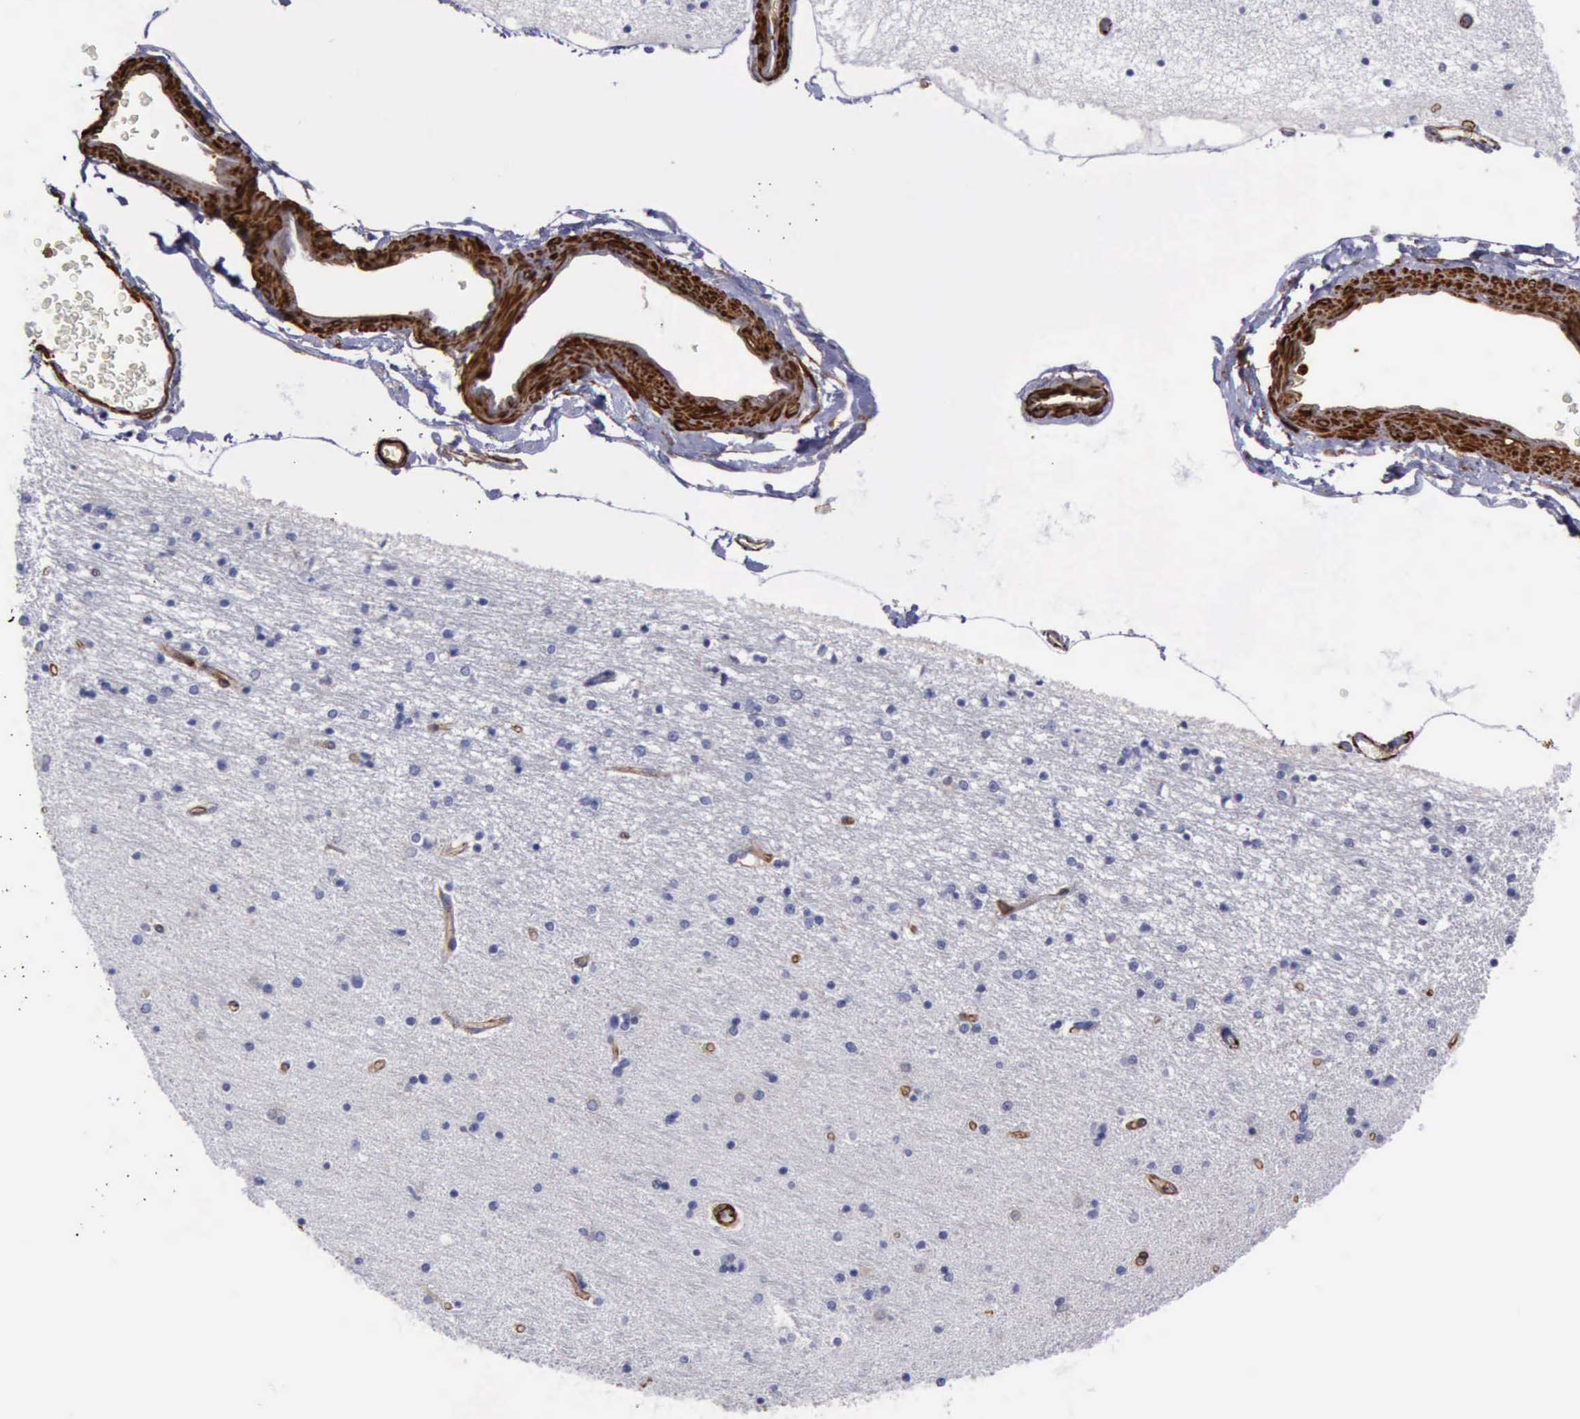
{"staining": {"intensity": "negative", "quantity": "none", "location": "none"}, "tissue": "hippocampus", "cell_type": "Glial cells", "image_type": "normal", "snomed": [{"axis": "morphology", "description": "Normal tissue, NOS"}, {"axis": "topography", "description": "Hippocampus"}], "caption": "High magnification brightfield microscopy of unremarkable hippocampus stained with DAB (brown) and counterstained with hematoxylin (blue): glial cells show no significant expression. (DAB immunohistochemistry visualized using brightfield microscopy, high magnification).", "gene": "FLNA", "patient": {"sex": "female", "age": 54}}